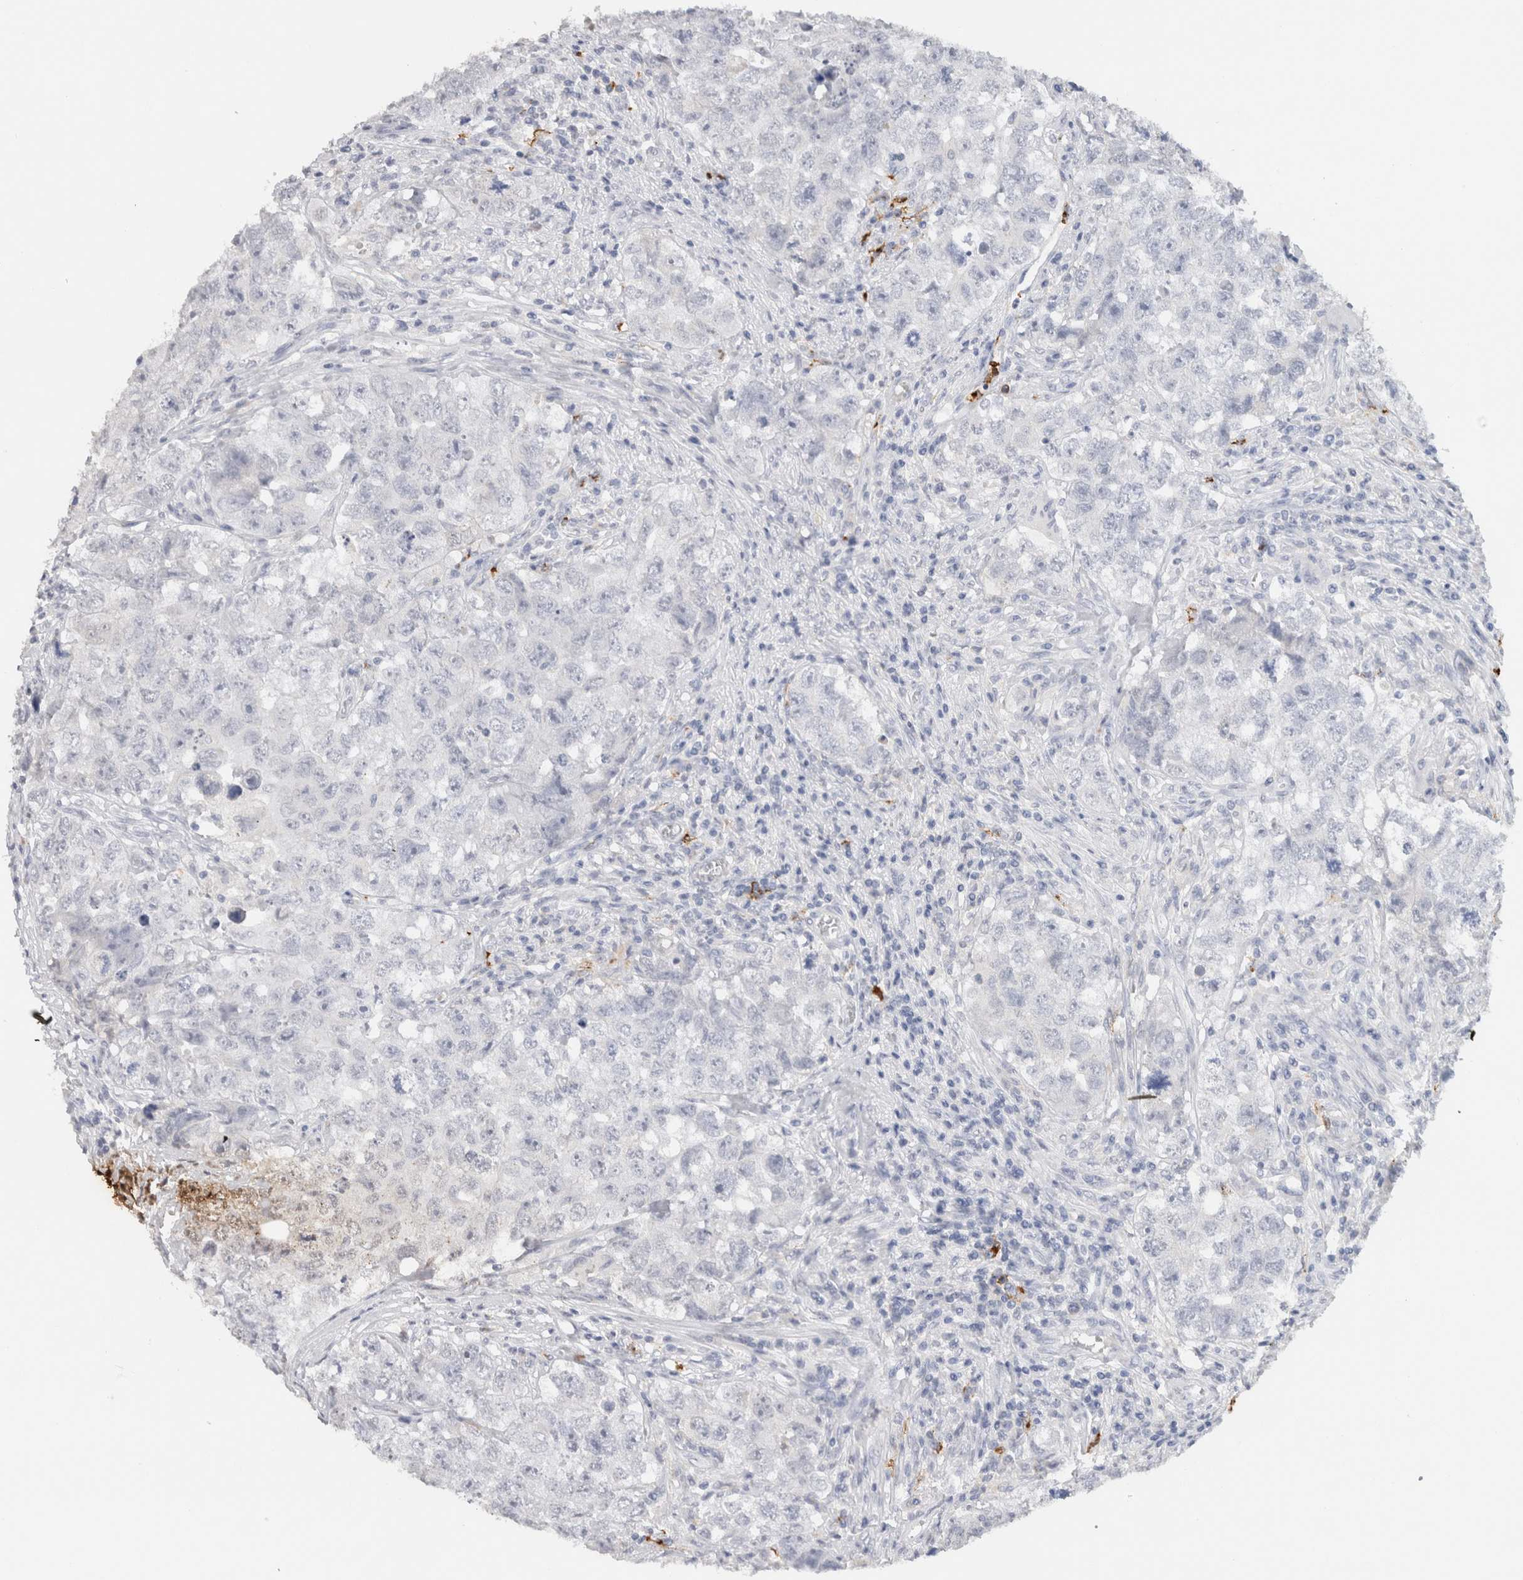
{"staining": {"intensity": "negative", "quantity": "none", "location": "none"}, "tissue": "testis cancer", "cell_type": "Tumor cells", "image_type": "cancer", "snomed": [{"axis": "morphology", "description": "Seminoma, NOS"}, {"axis": "morphology", "description": "Carcinoma, Embryonal, NOS"}, {"axis": "topography", "description": "Testis"}], "caption": "Image shows no protein staining in tumor cells of testis cancer (embryonal carcinoma) tissue. (DAB immunohistochemistry visualized using brightfield microscopy, high magnification).", "gene": "LAMP3", "patient": {"sex": "male", "age": 43}}